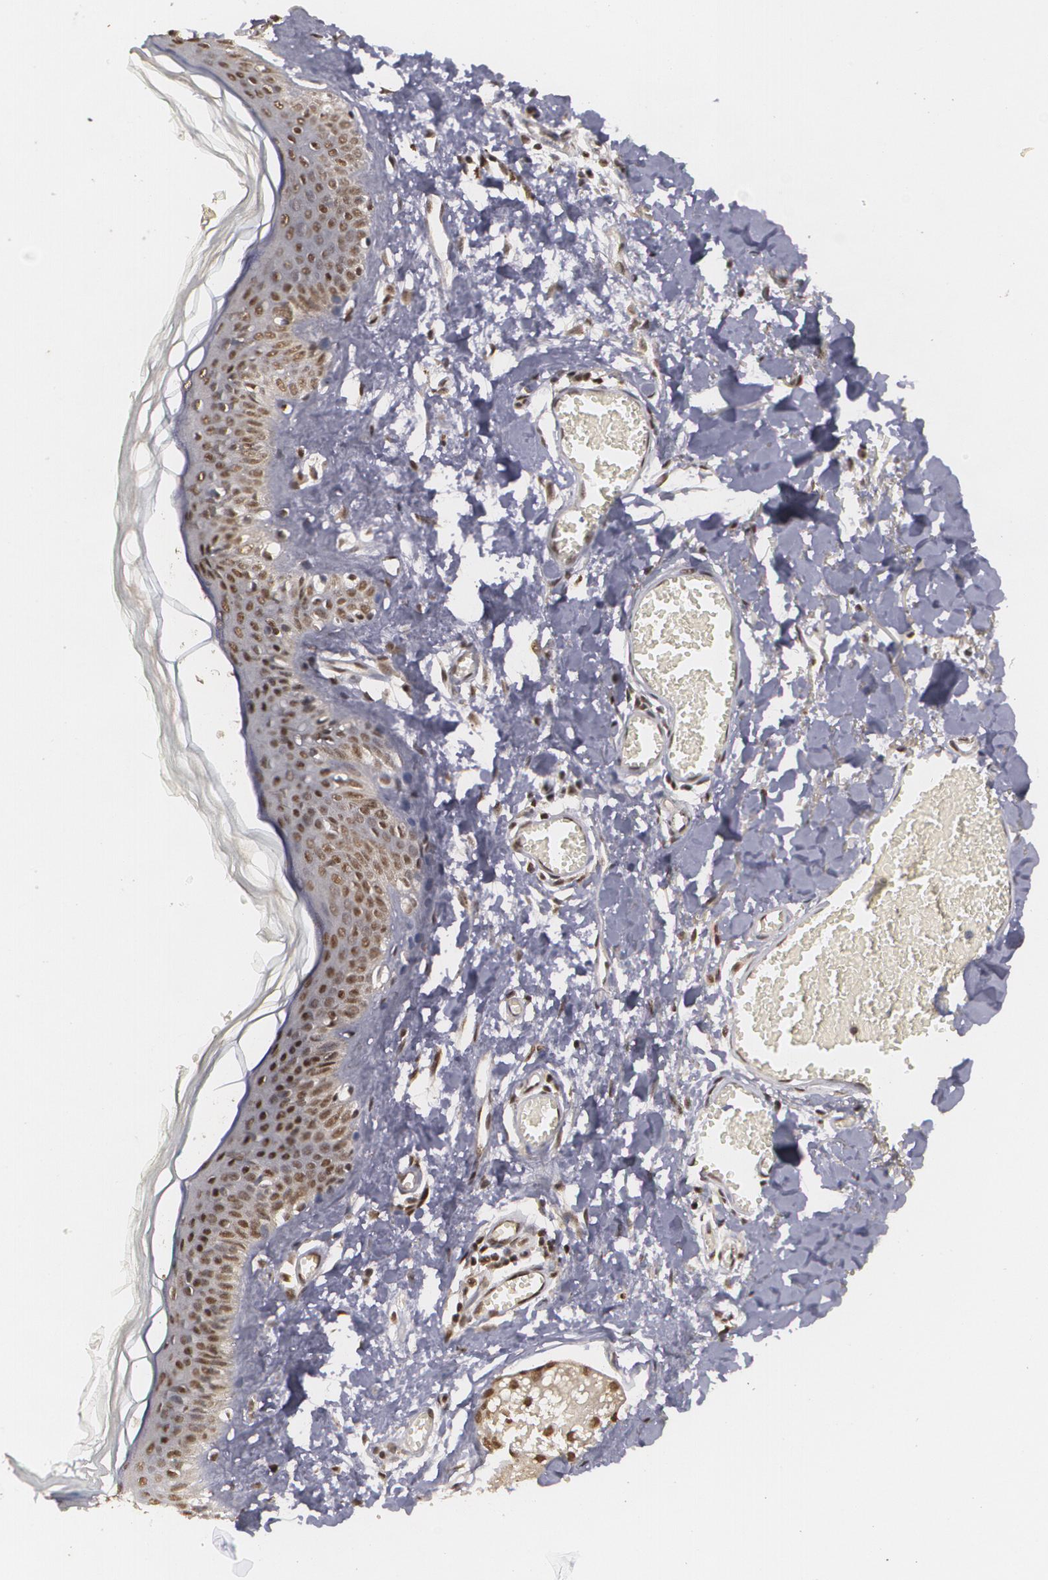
{"staining": {"intensity": "moderate", "quantity": ">75%", "location": "nuclear"}, "tissue": "skin", "cell_type": "Fibroblasts", "image_type": "normal", "snomed": [{"axis": "morphology", "description": "Normal tissue, NOS"}, {"axis": "morphology", "description": "Sarcoma, NOS"}, {"axis": "topography", "description": "Skin"}, {"axis": "topography", "description": "Soft tissue"}], "caption": "Immunohistochemistry image of normal skin: human skin stained using immunohistochemistry (IHC) displays medium levels of moderate protein expression localized specifically in the nuclear of fibroblasts, appearing as a nuclear brown color.", "gene": "RXRB", "patient": {"sex": "female", "age": 51}}